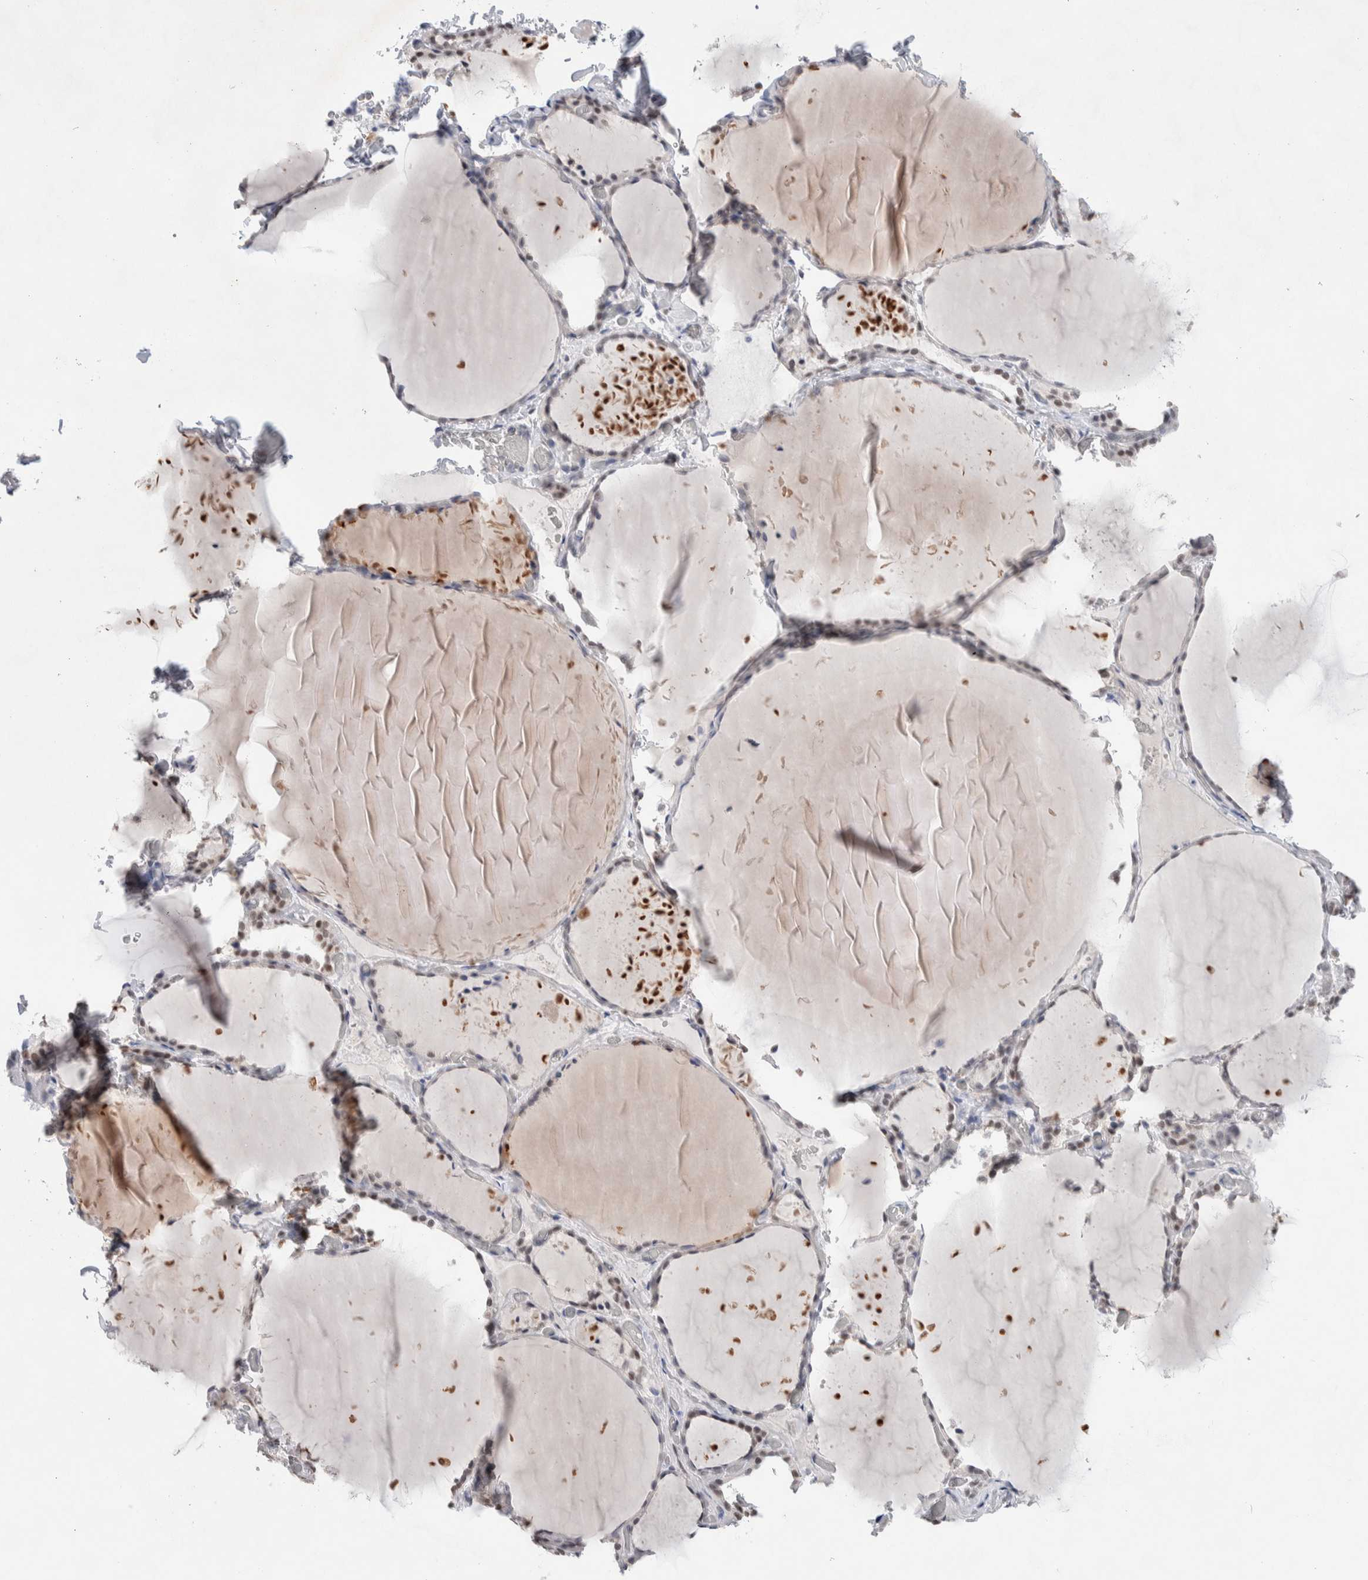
{"staining": {"intensity": "negative", "quantity": "none", "location": "none"}, "tissue": "thyroid gland", "cell_type": "Glandular cells", "image_type": "normal", "snomed": [{"axis": "morphology", "description": "Normal tissue, NOS"}, {"axis": "topography", "description": "Thyroid gland"}], "caption": "Immunohistochemistry (IHC) image of normal thyroid gland: human thyroid gland stained with DAB (3,3'-diaminobenzidine) exhibits no significant protein staining in glandular cells.", "gene": "PRMT1", "patient": {"sex": "female", "age": 22}}